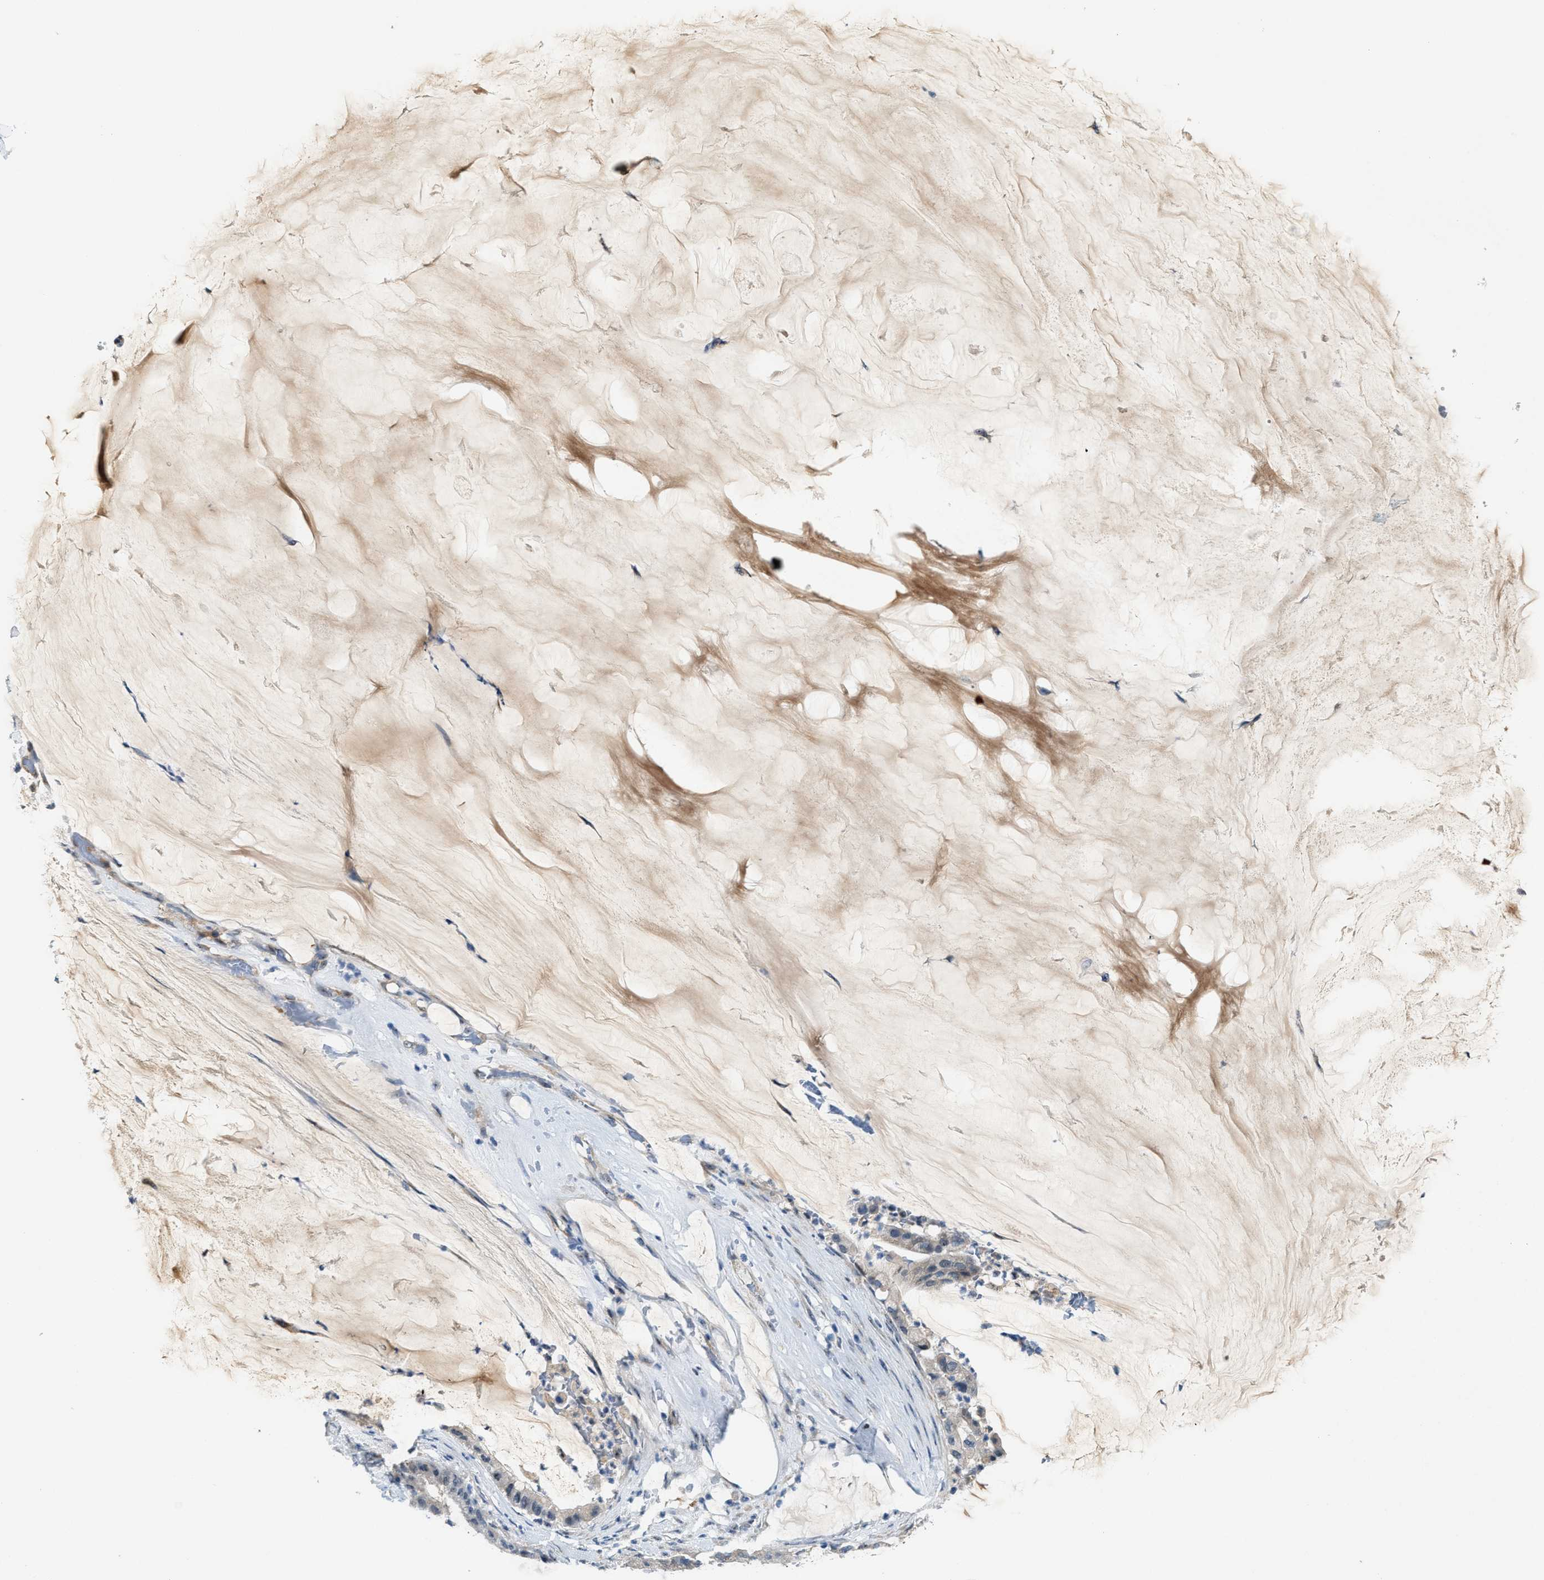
{"staining": {"intensity": "negative", "quantity": "none", "location": "none"}, "tissue": "pancreatic cancer", "cell_type": "Tumor cells", "image_type": "cancer", "snomed": [{"axis": "morphology", "description": "Adenocarcinoma, NOS"}, {"axis": "topography", "description": "Pancreas"}], "caption": "A high-resolution histopathology image shows immunohistochemistry staining of pancreatic adenocarcinoma, which displays no significant positivity in tumor cells.", "gene": "ZNF783", "patient": {"sex": "male", "age": 41}}